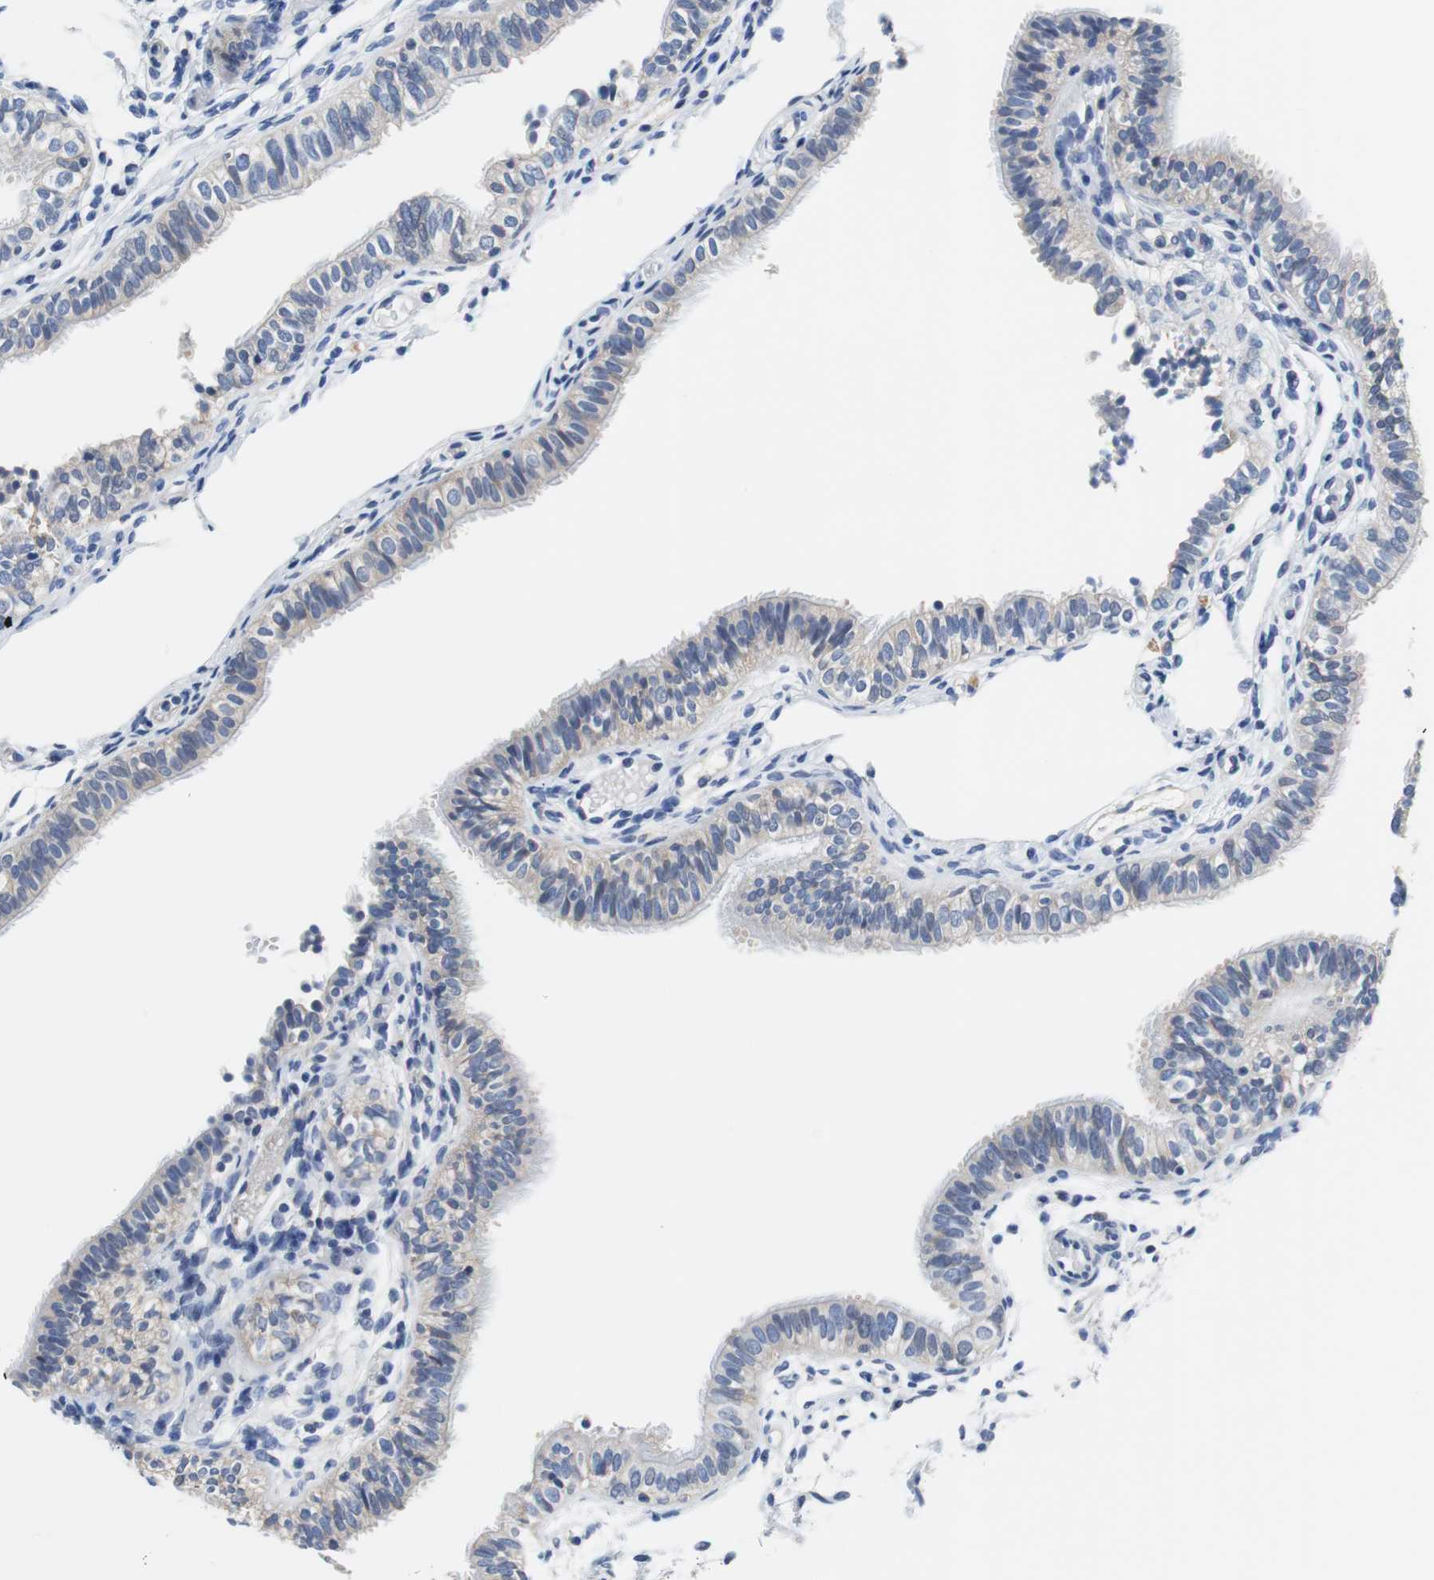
{"staining": {"intensity": "negative", "quantity": "none", "location": "none"}, "tissue": "fallopian tube", "cell_type": "Glandular cells", "image_type": "normal", "snomed": [{"axis": "morphology", "description": "Normal tissue, NOS"}, {"axis": "morphology", "description": "Dermoid, NOS"}, {"axis": "topography", "description": "Fallopian tube"}], "caption": "Photomicrograph shows no significant protein expression in glandular cells of benign fallopian tube. Nuclei are stained in blue.", "gene": "PCK1", "patient": {"sex": "female", "age": 33}}